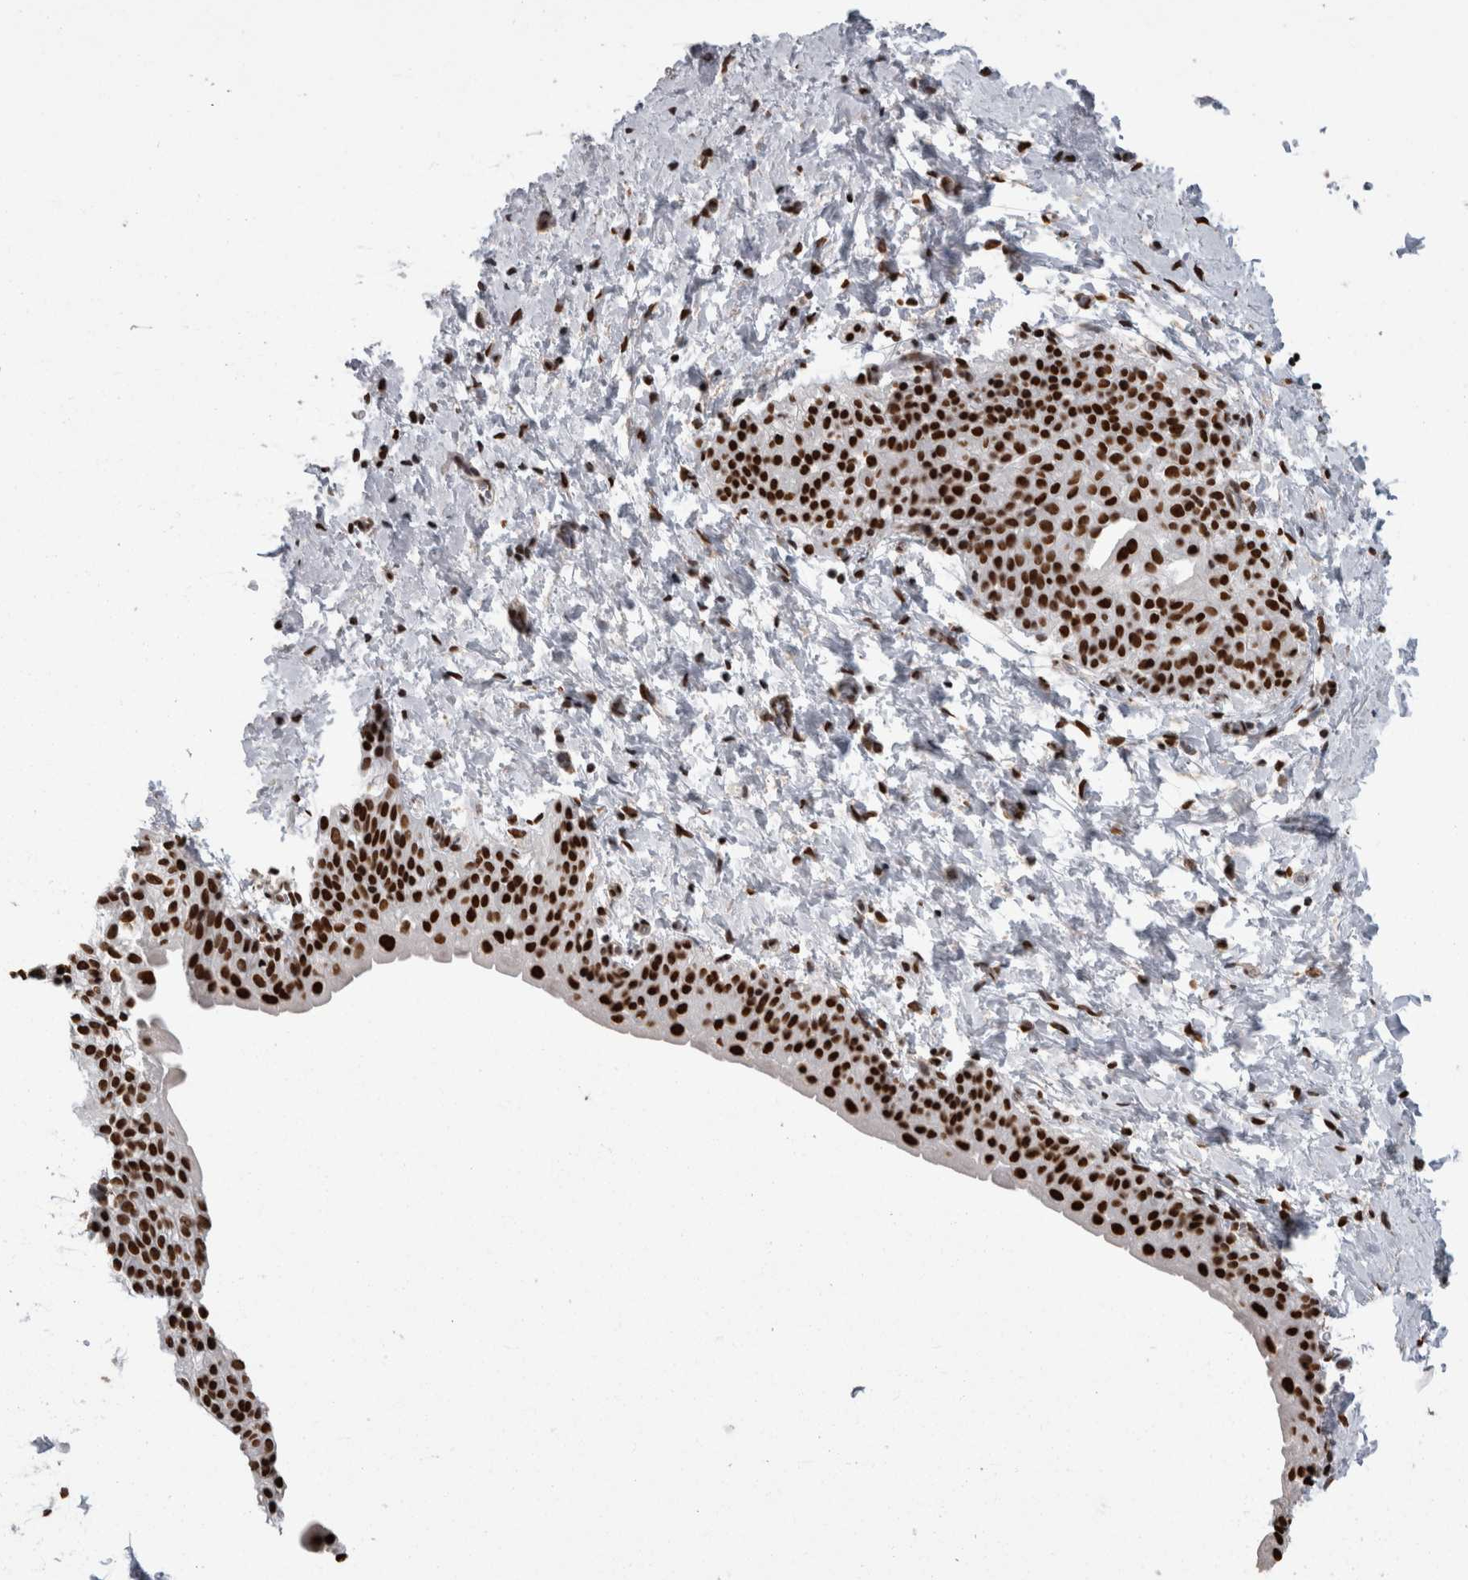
{"staining": {"intensity": "moderate", "quantity": ">75%", "location": "nuclear"}, "tissue": "smooth muscle", "cell_type": "Smooth muscle cells", "image_type": "normal", "snomed": [{"axis": "morphology", "description": "Normal tissue, NOS"}, {"axis": "topography", "description": "Smooth muscle"}], "caption": "A photomicrograph of human smooth muscle stained for a protein displays moderate nuclear brown staining in smooth muscle cells. Nuclei are stained in blue.", "gene": "HNRNPM", "patient": {"sex": "male", "age": 16}}